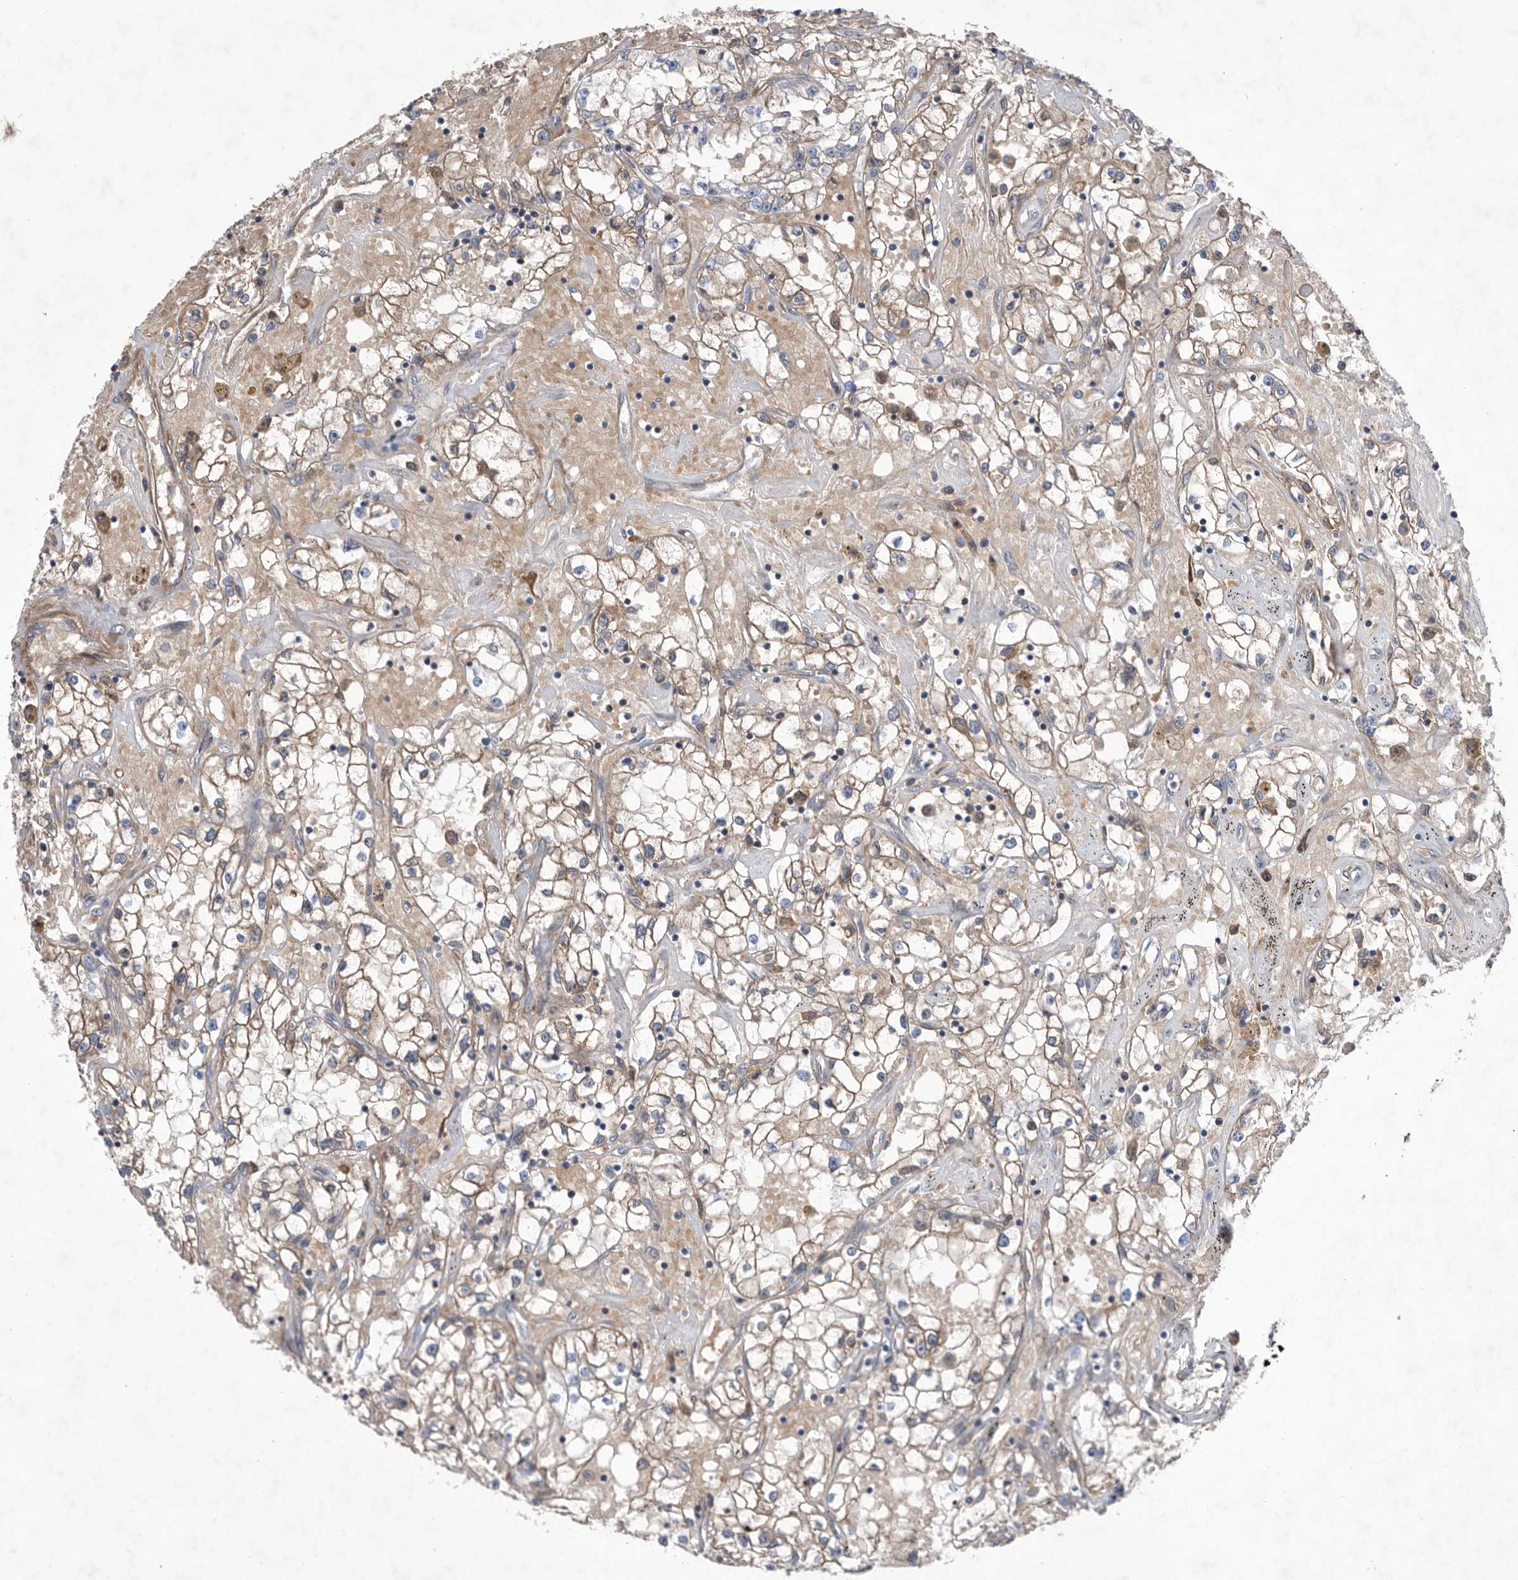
{"staining": {"intensity": "weak", "quantity": ">75%", "location": "cytoplasmic/membranous"}, "tissue": "renal cancer", "cell_type": "Tumor cells", "image_type": "cancer", "snomed": [{"axis": "morphology", "description": "Adenocarcinoma, NOS"}, {"axis": "topography", "description": "Kidney"}], "caption": "Brown immunohistochemical staining in human renal adenocarcinoma demonstrates weak cytoplasmic/membranous staining in approximately >75% of tumor cells.", "gene": "ATP13A3", "patient": {"sex": "male", "age": 56}}